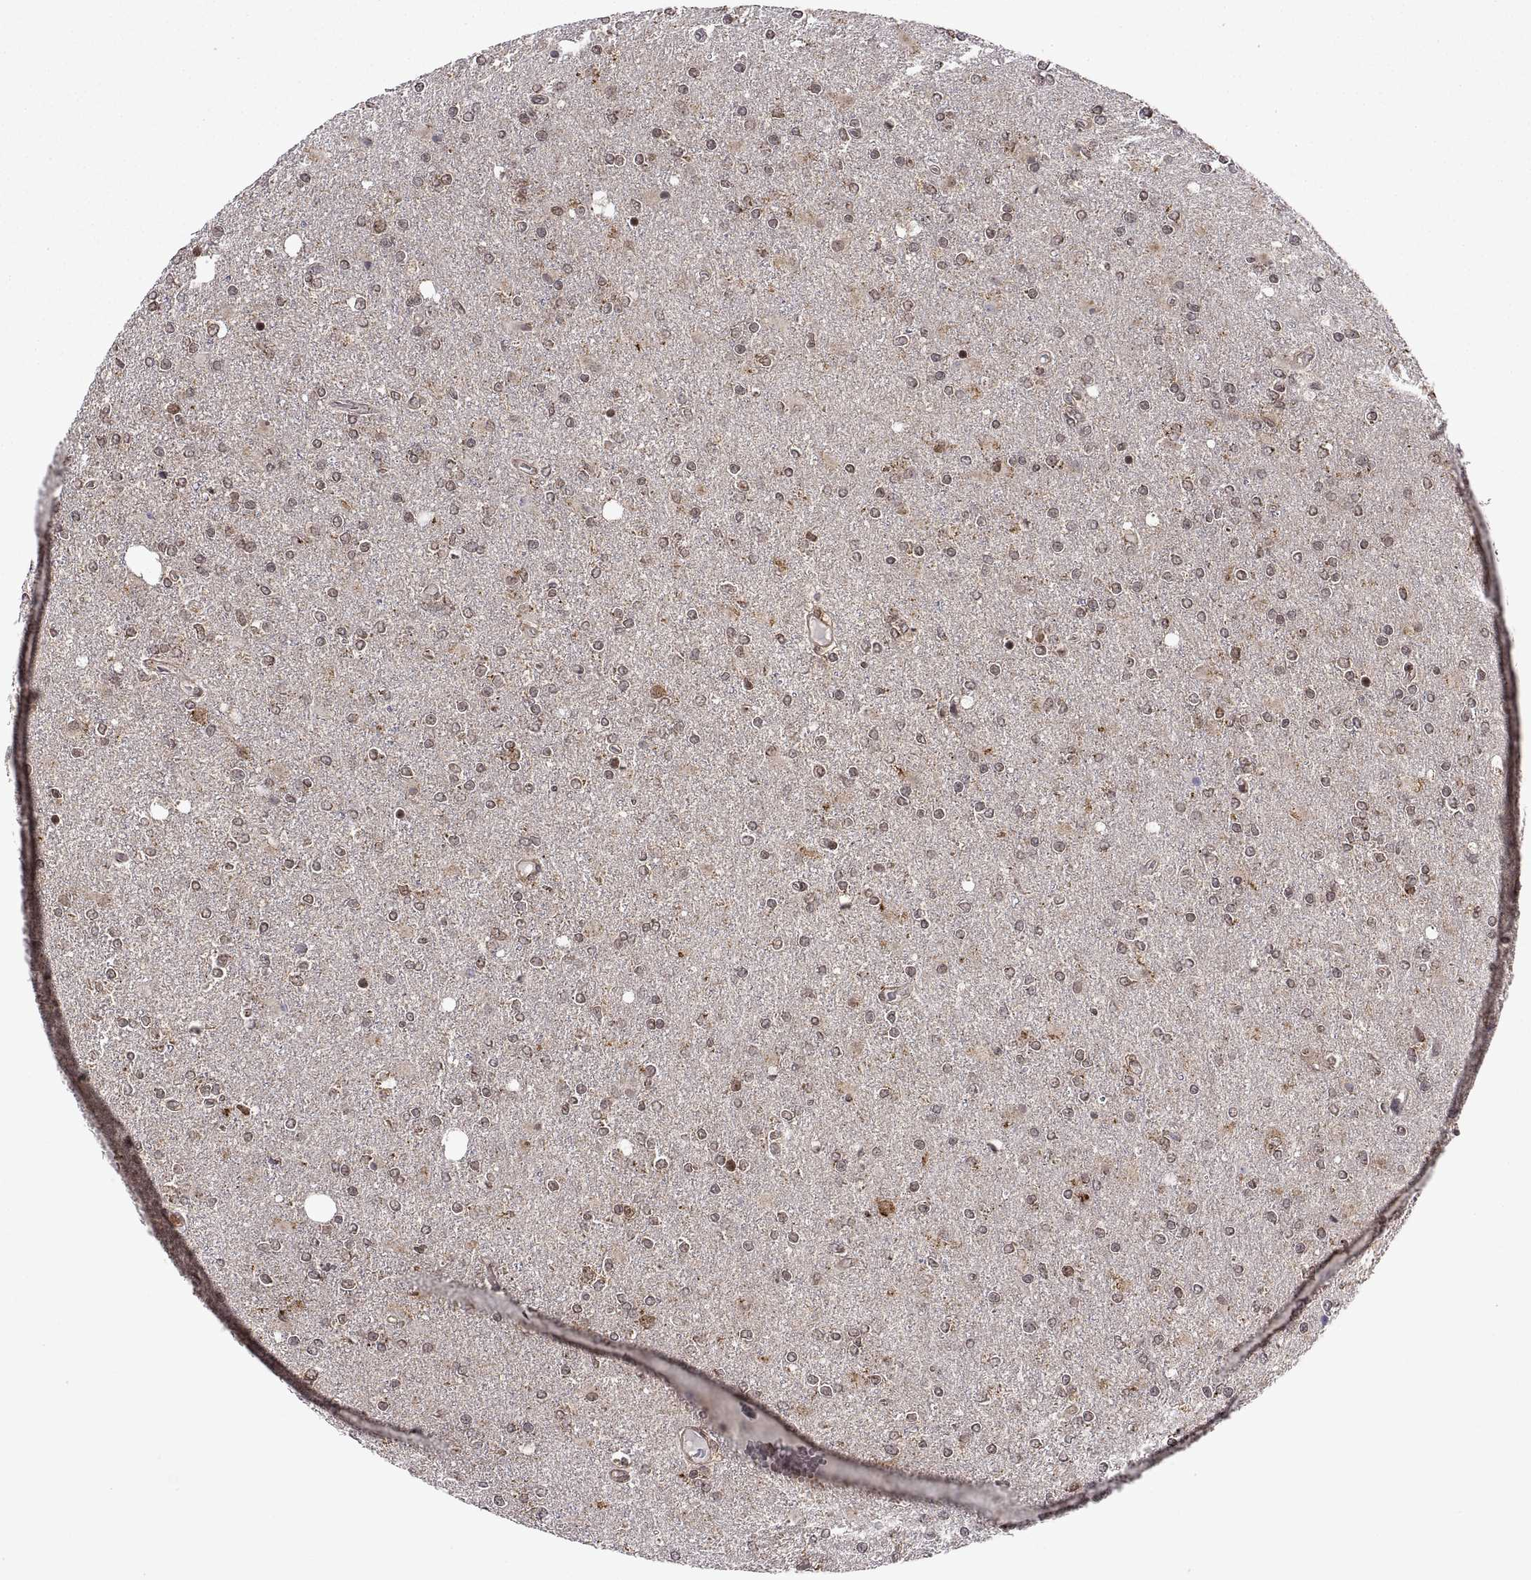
{"staining": {"intensity": "negative", "quantity": "none", "location": "none"}, "tissue": "glioma", "cell_type": "Tumor cells", "image_type": "cancer", "snomed": [{"axis": "morphology", "description": "Glioma, malignant, High grade"}, {"axis": "topography", "description": "Cerebral cortex"}], "caption": "There is no significant staining in tumor cells of glioma.", "gene": "ZNRF2", "patient": {"sex": "male", "age": 70}}